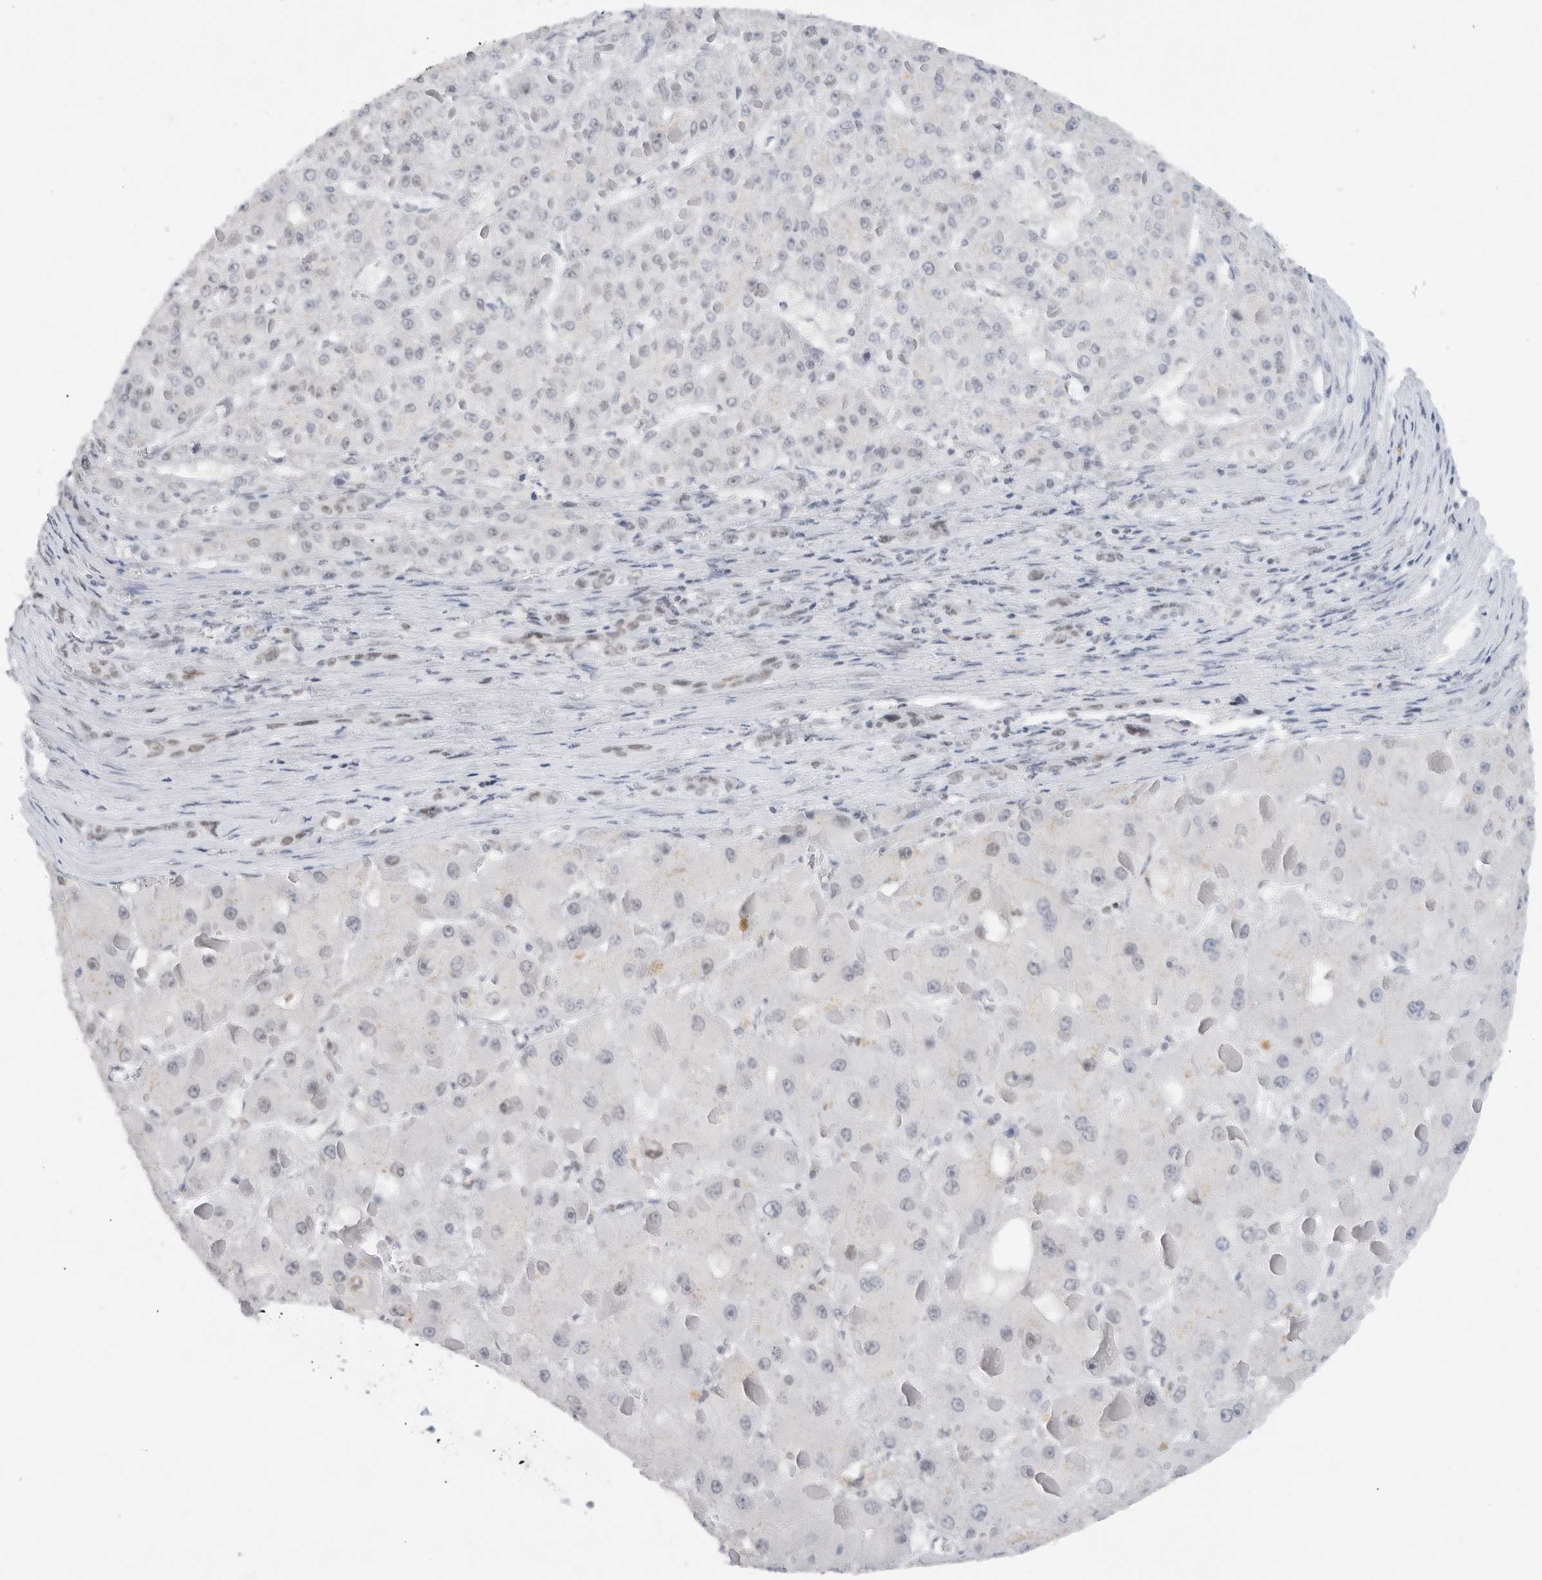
{"staining": {"intensity": "negative", "quantity": "none", "location": "none"}, "tissue": "liver cancer", "cell_type": "Tumor cells", "image_type": "cancer", "snomed": [{"axis": "morphology", "description": "Carcinoma, Hepatocellular, NOS"}, {"axis": "topography", "description": "Liver"}], "caption": "An immunohistochemistry (IHC) histopathology image of liver cancer is shown. There is no staining in tumor cells of liver cancer. (DAB (3,3'-diaminobenzidine) immunohistochemistry, high magnification).", "gene": "COPS7A", "patient": {"sex": "female", "age": 73}}